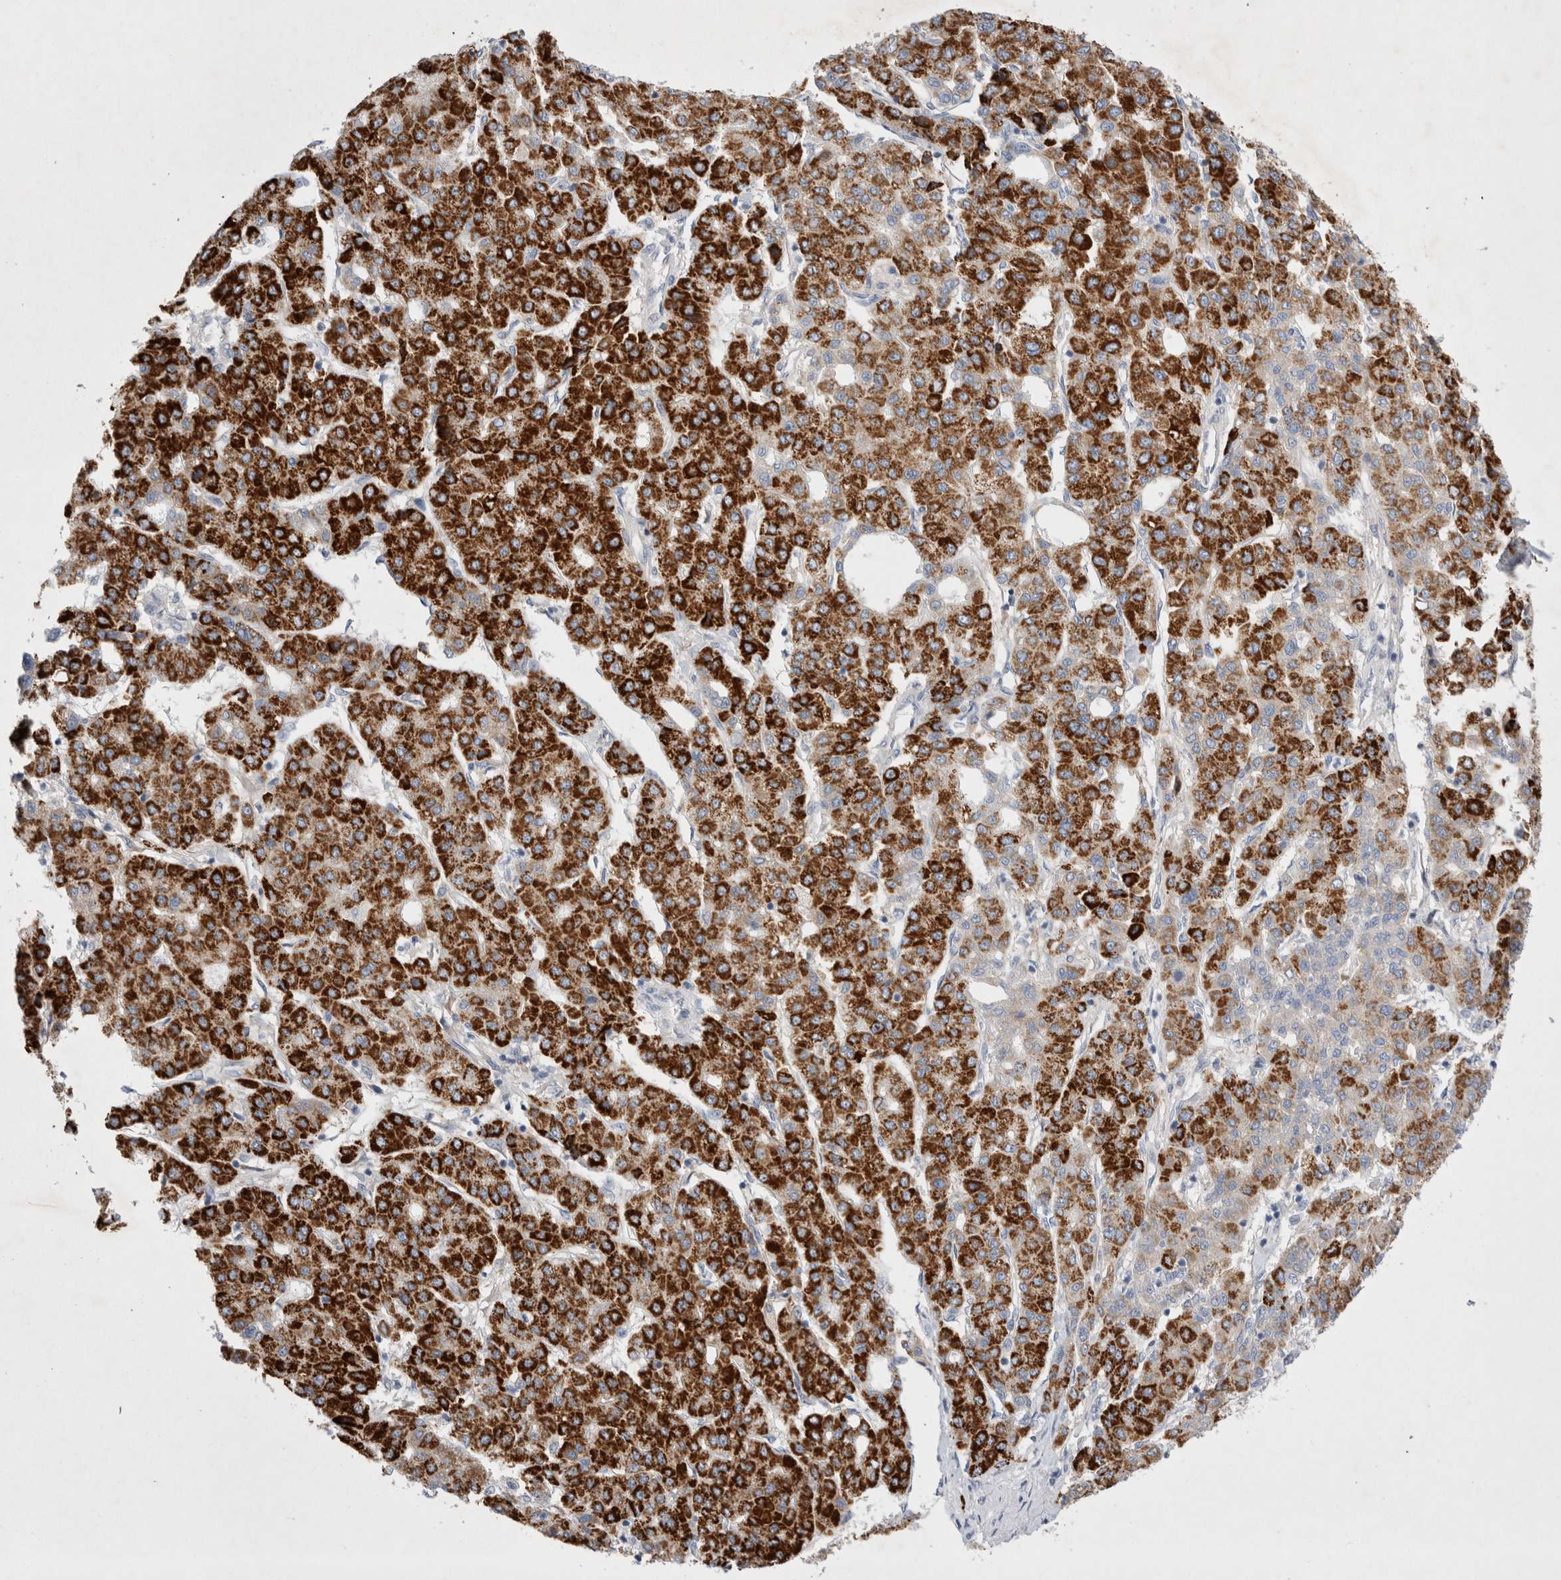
{"staining": {"intensity": "strong", "quantity": ">75%", "location": "cytoplasmic/membranous"}, "tissue": "liver cancer", "cell_type": "Tumor cells", "image_type": "cancer", "snomed": [{"axis": "morphology", "description": "Carcinoma, Hepatocellular, NOS"}, {"axis": "topography", "description": "Liver"}], "caption": "Liver cancer (hepatocellular carcinoma) was stained to show a protein in brown. There is high levels of strong cytoplasmic/membranous expression in about >75% of tumor cells. (DAB IHC with brightfield microscopy, high magnification).", "gene": "RBM12B", "patient": {"sex": "male", "age": 65}}